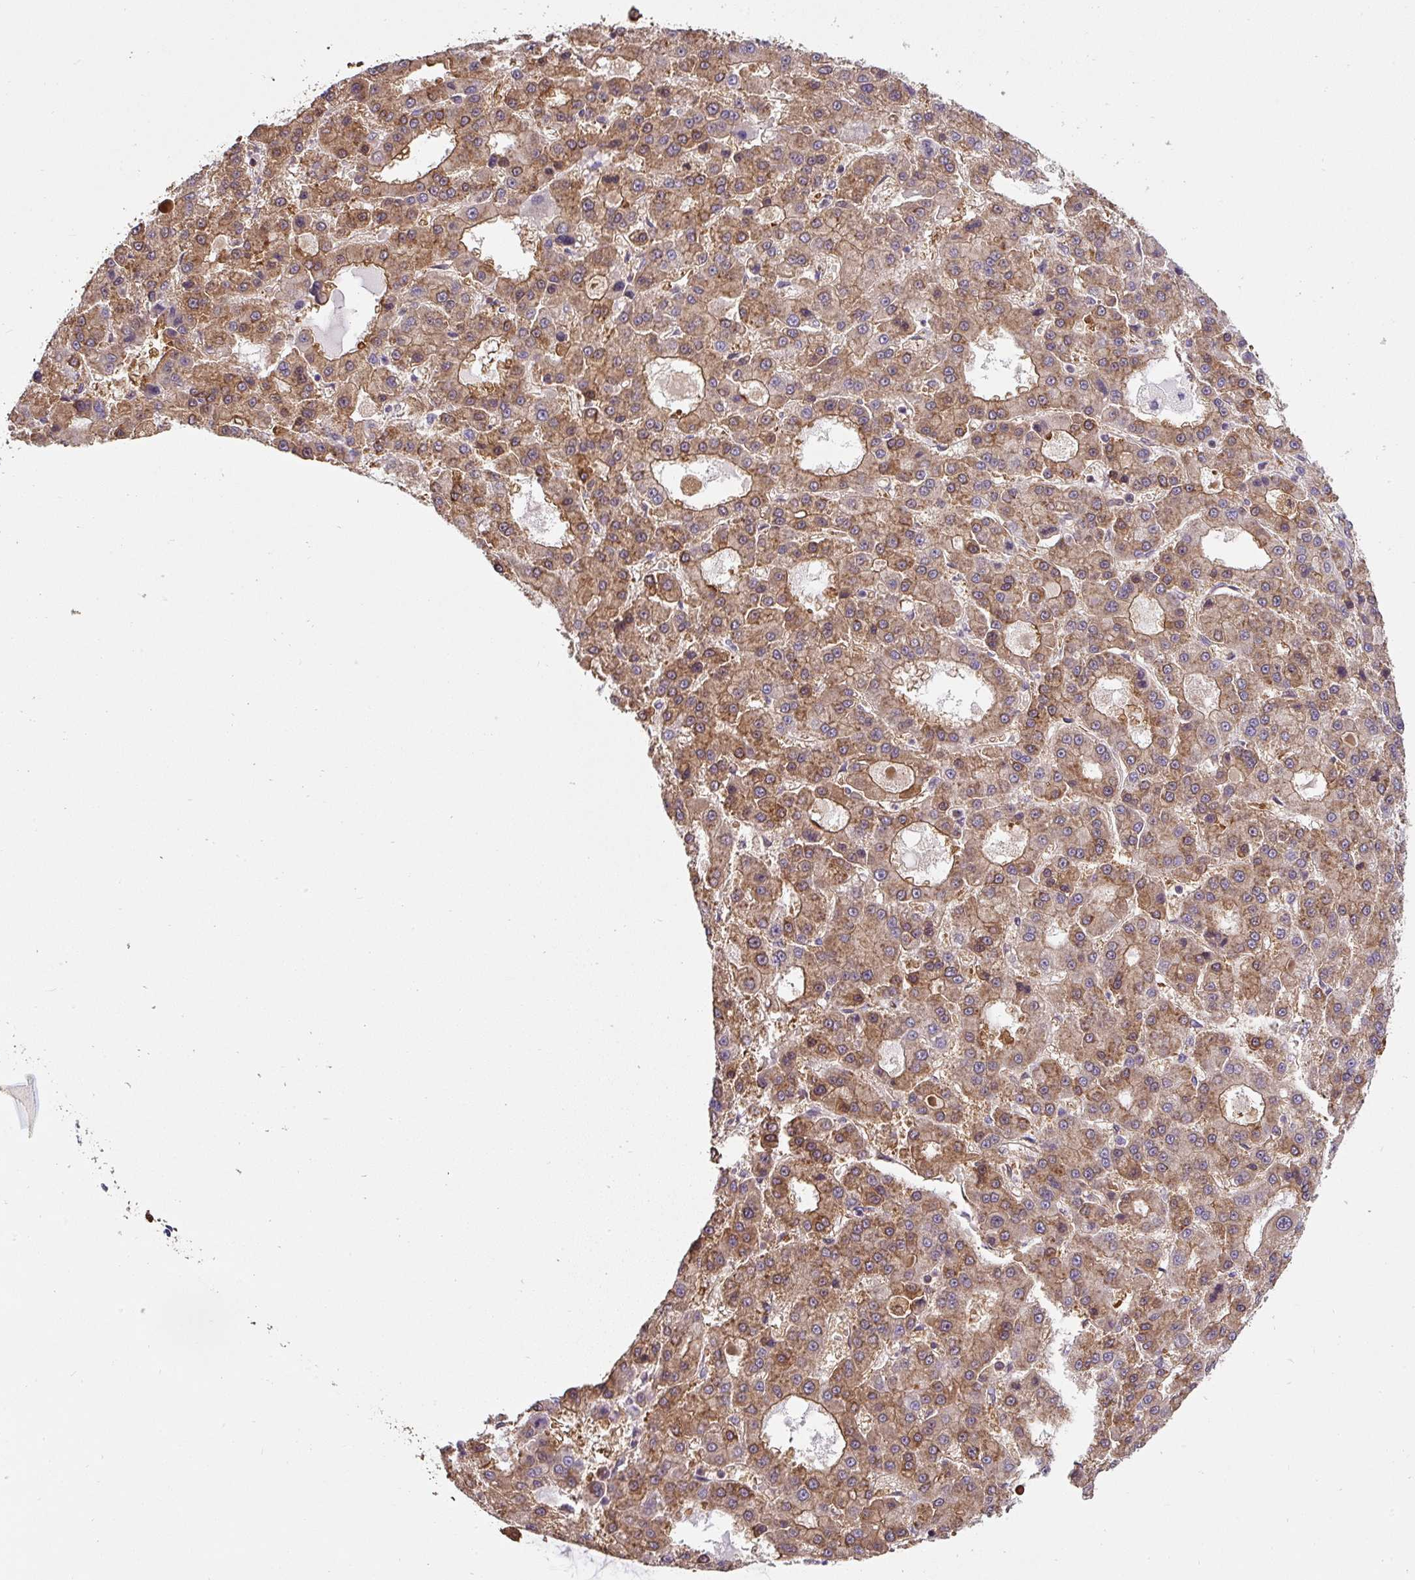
{"staining": {"intensity": "moderate", "quantity": "25%-75%", "location": "cytoplasmic/membranous"}, "tissue": "liver cancer", "cell_type": "Tumor cells", "image_type": "cancer", "snomed": [{"axis": "morphology", "description": "Carcinoma, Hepatocellular, NOS"}, {"axis": "topography", "description": "Liver"}], "caption": "Liver cancer stained for a protein exhibits moderate cytoplasmic/membranous positivity in tumor cells. The staining was performed using DAB (3,3'-diaminobenzidine) to visualize the protein expression in brown, while the nuclei were stained in blue with hematoxylin (Magnification: 20x).", "gene": "ST13", "patient": {"sex": "male", "age": 70}}